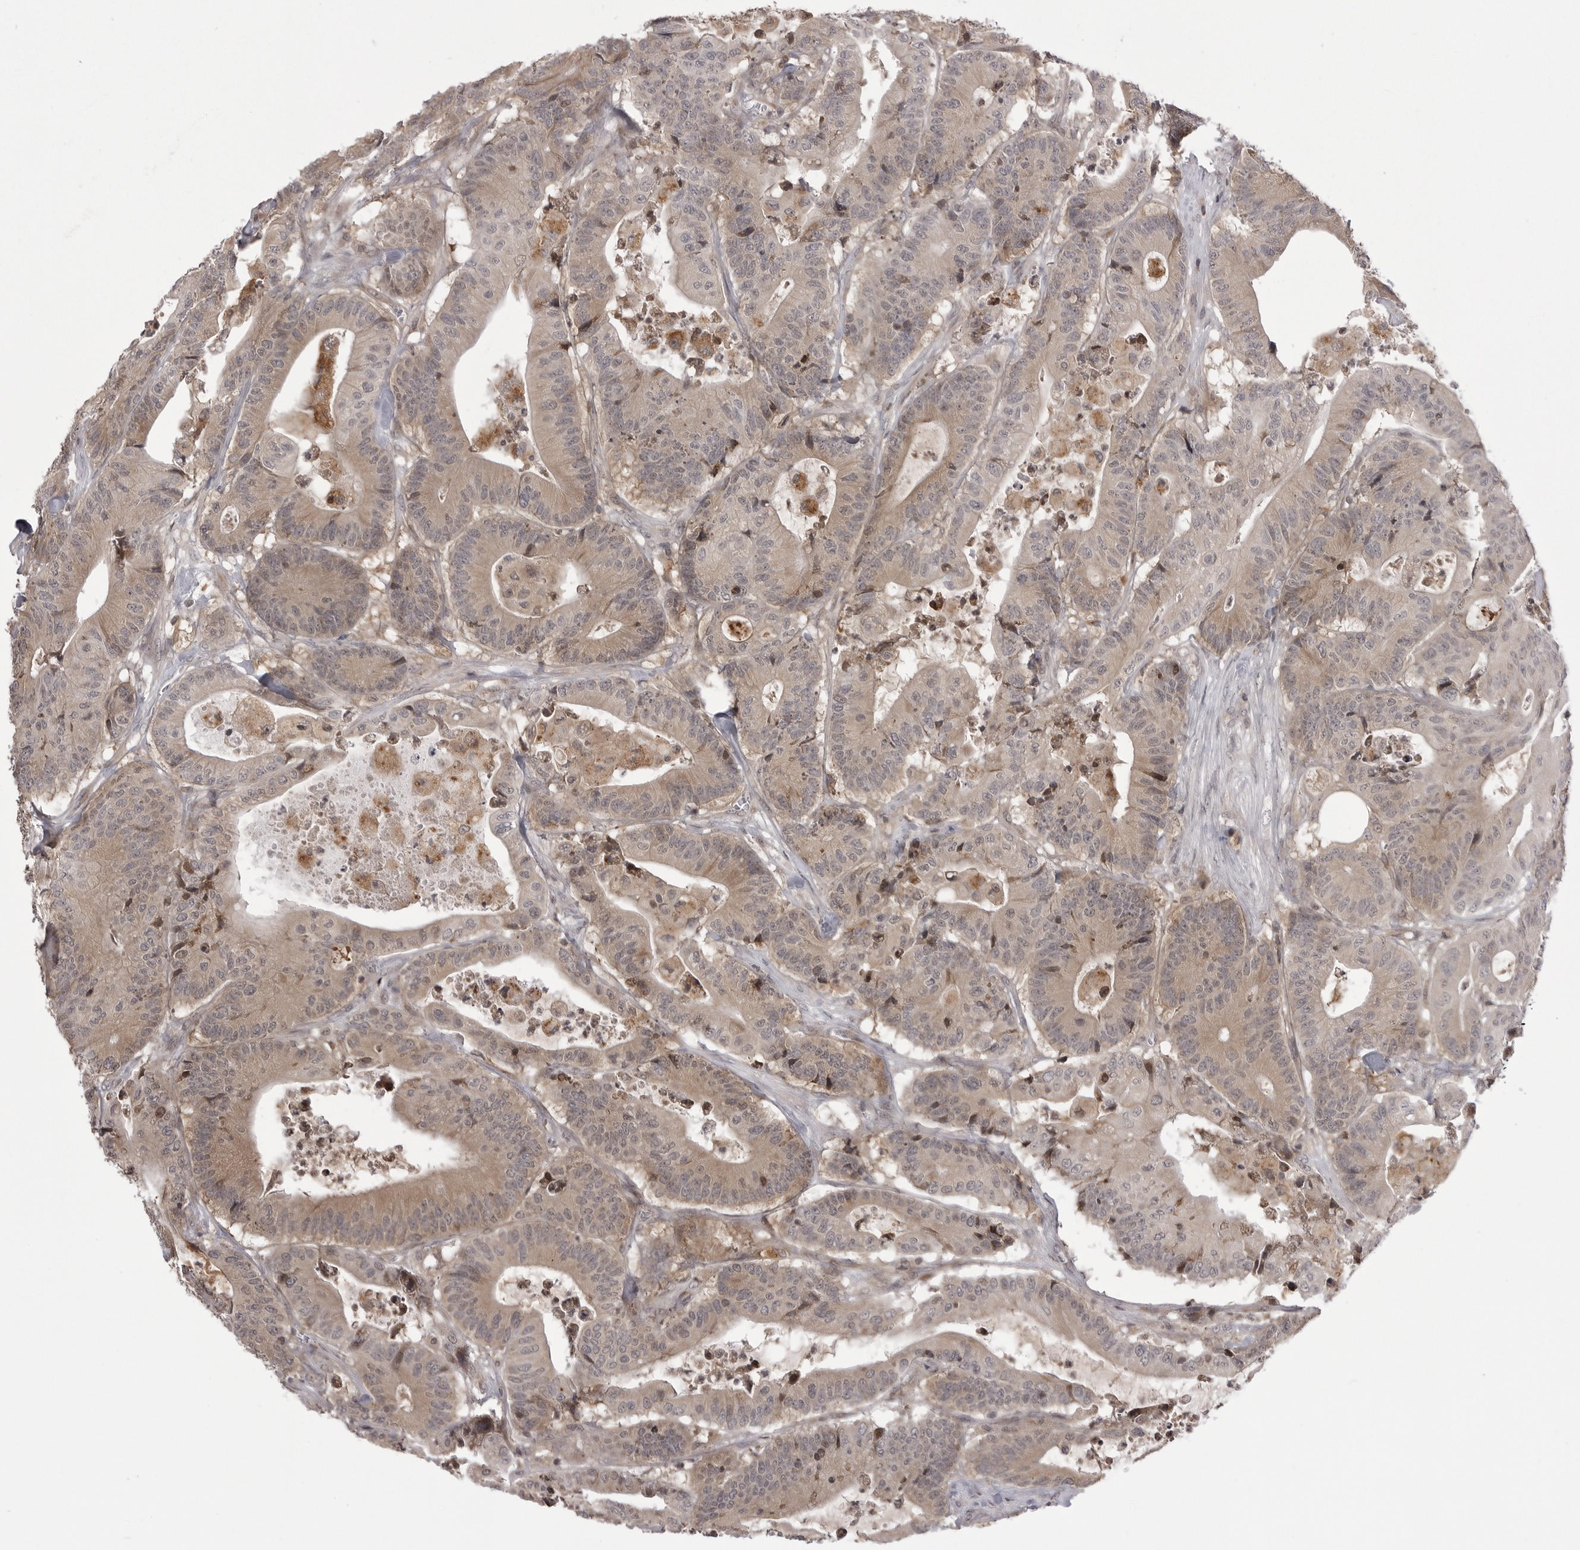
{"staining": {"intensity": "weak", "quantity": ">75%", "location": "cytoplasmic/membranous"}, "tissue": "colorectal cancer", "cell_type": "Tumor cells", "image_type": "cancer", "snomed": [{"axis": "morphology", "description": "Adenocarcinoma, NOS"}, {"axis": "topography", "description": "Colon"}], "caption": "A low amount of weak cytoplasmic/membranous staining is appreciated in about >75% of tumor cells in adenocarcinoma (colorectal) tissue.", "gene": "PTK2B", "patient": {"sex": "female", "age": 84}}